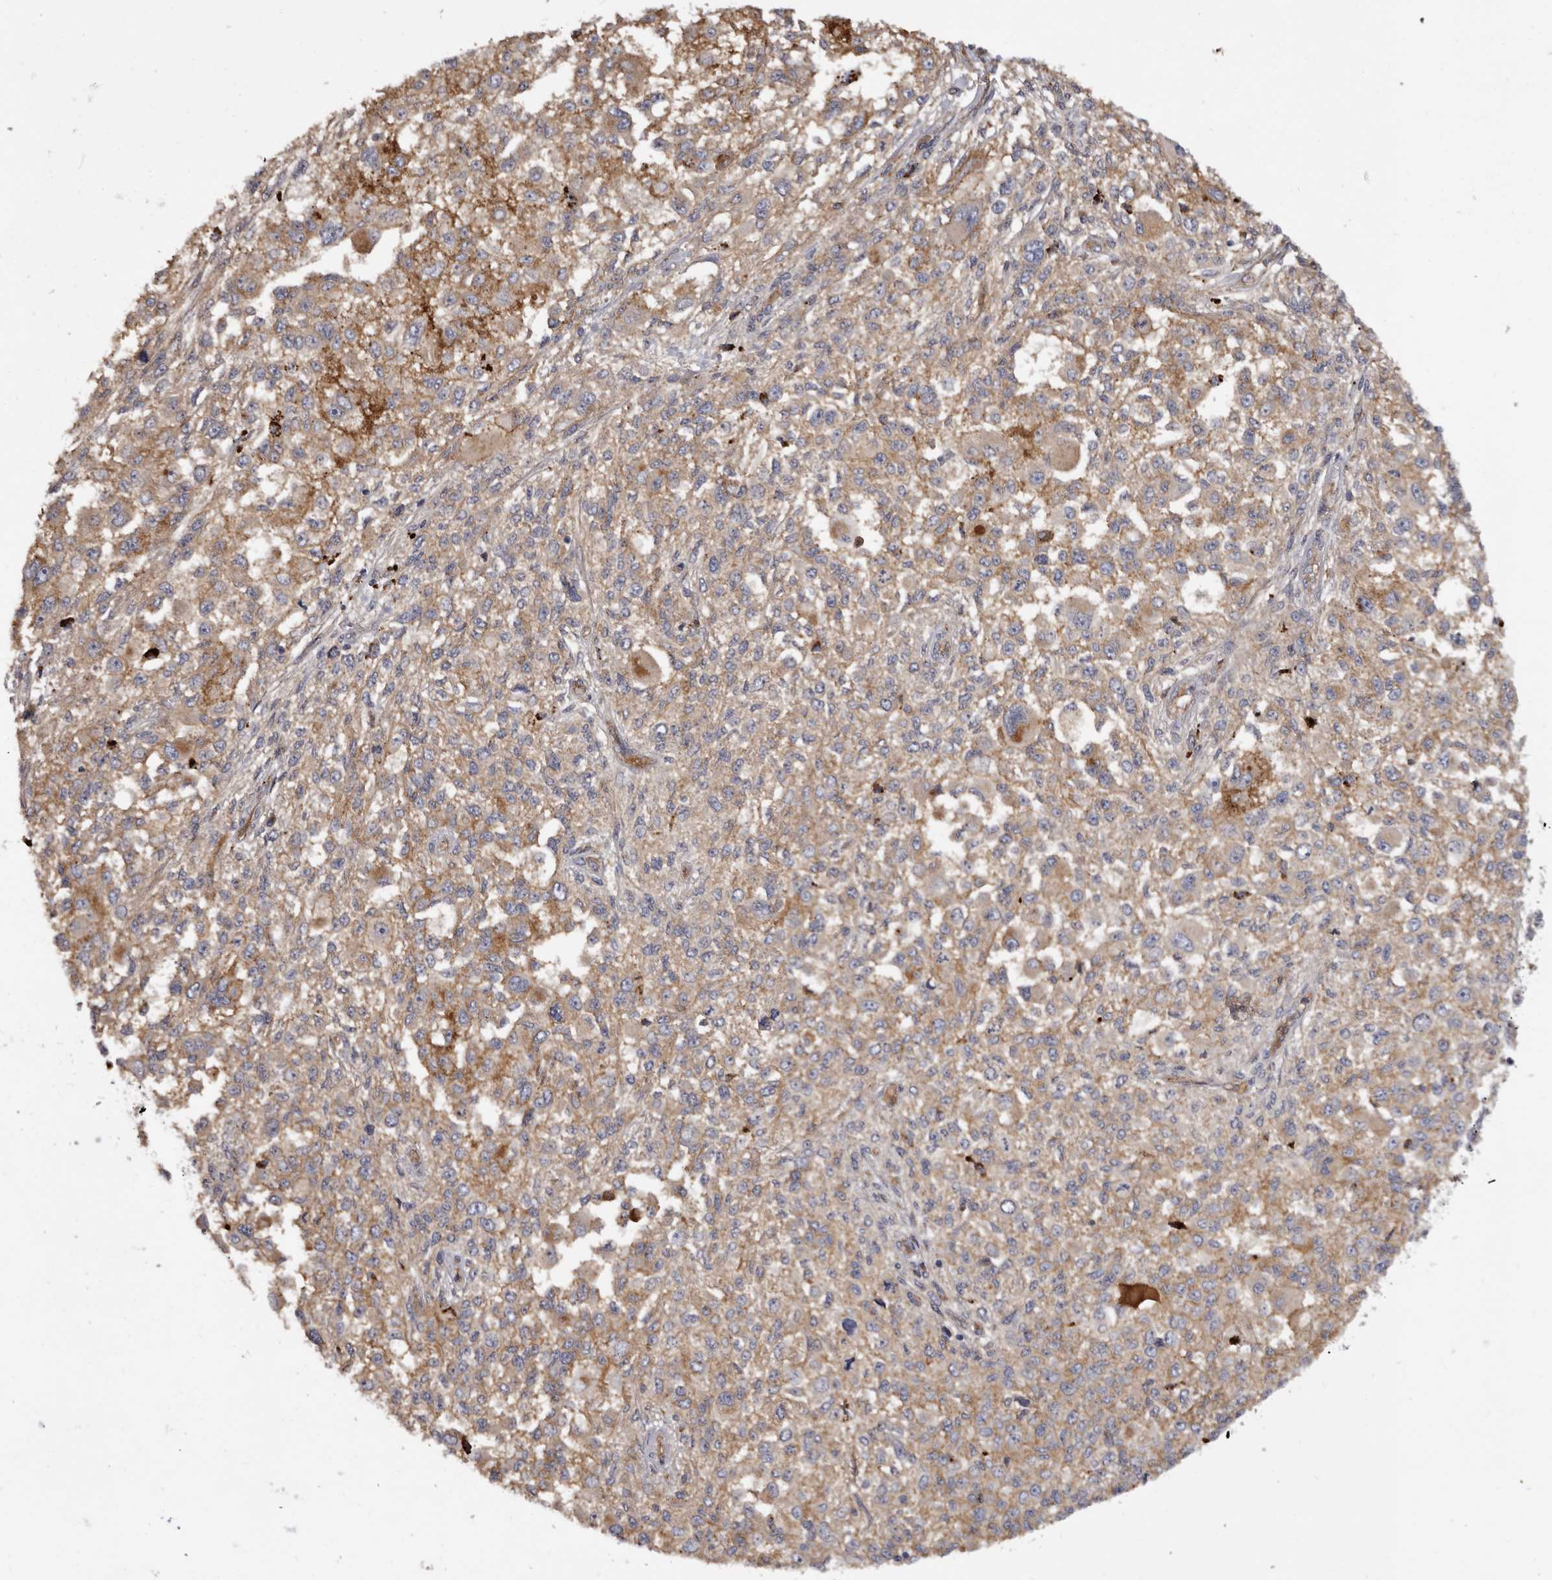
{"staining": {"intensity": "moderate", "quantity": ">75%", "location": "cytoplasmic/membranous"}, "tissue": "melanoma", "cell_type": "Tumor cells", "image_type": "cancer", "snomed": [{"axis": "morphology", "description": "Necrosis, NOS"}, {"axis": "morphology", "description": "Malignant melanoma, NOS"}, {"axis": "topography", "description": "Skin"}], "caption": "Immunohistochemical staining of human melanoma displays medium levels of moderate cytoplasmic/membranous protein expression in about >75% of tumor cells. Immunohistochemistry (ihc) stains the protein of interest in brown and the nuclei are stained blue.", "gene": "INKA2", "patient": {"sex": "female", "age": 87}}